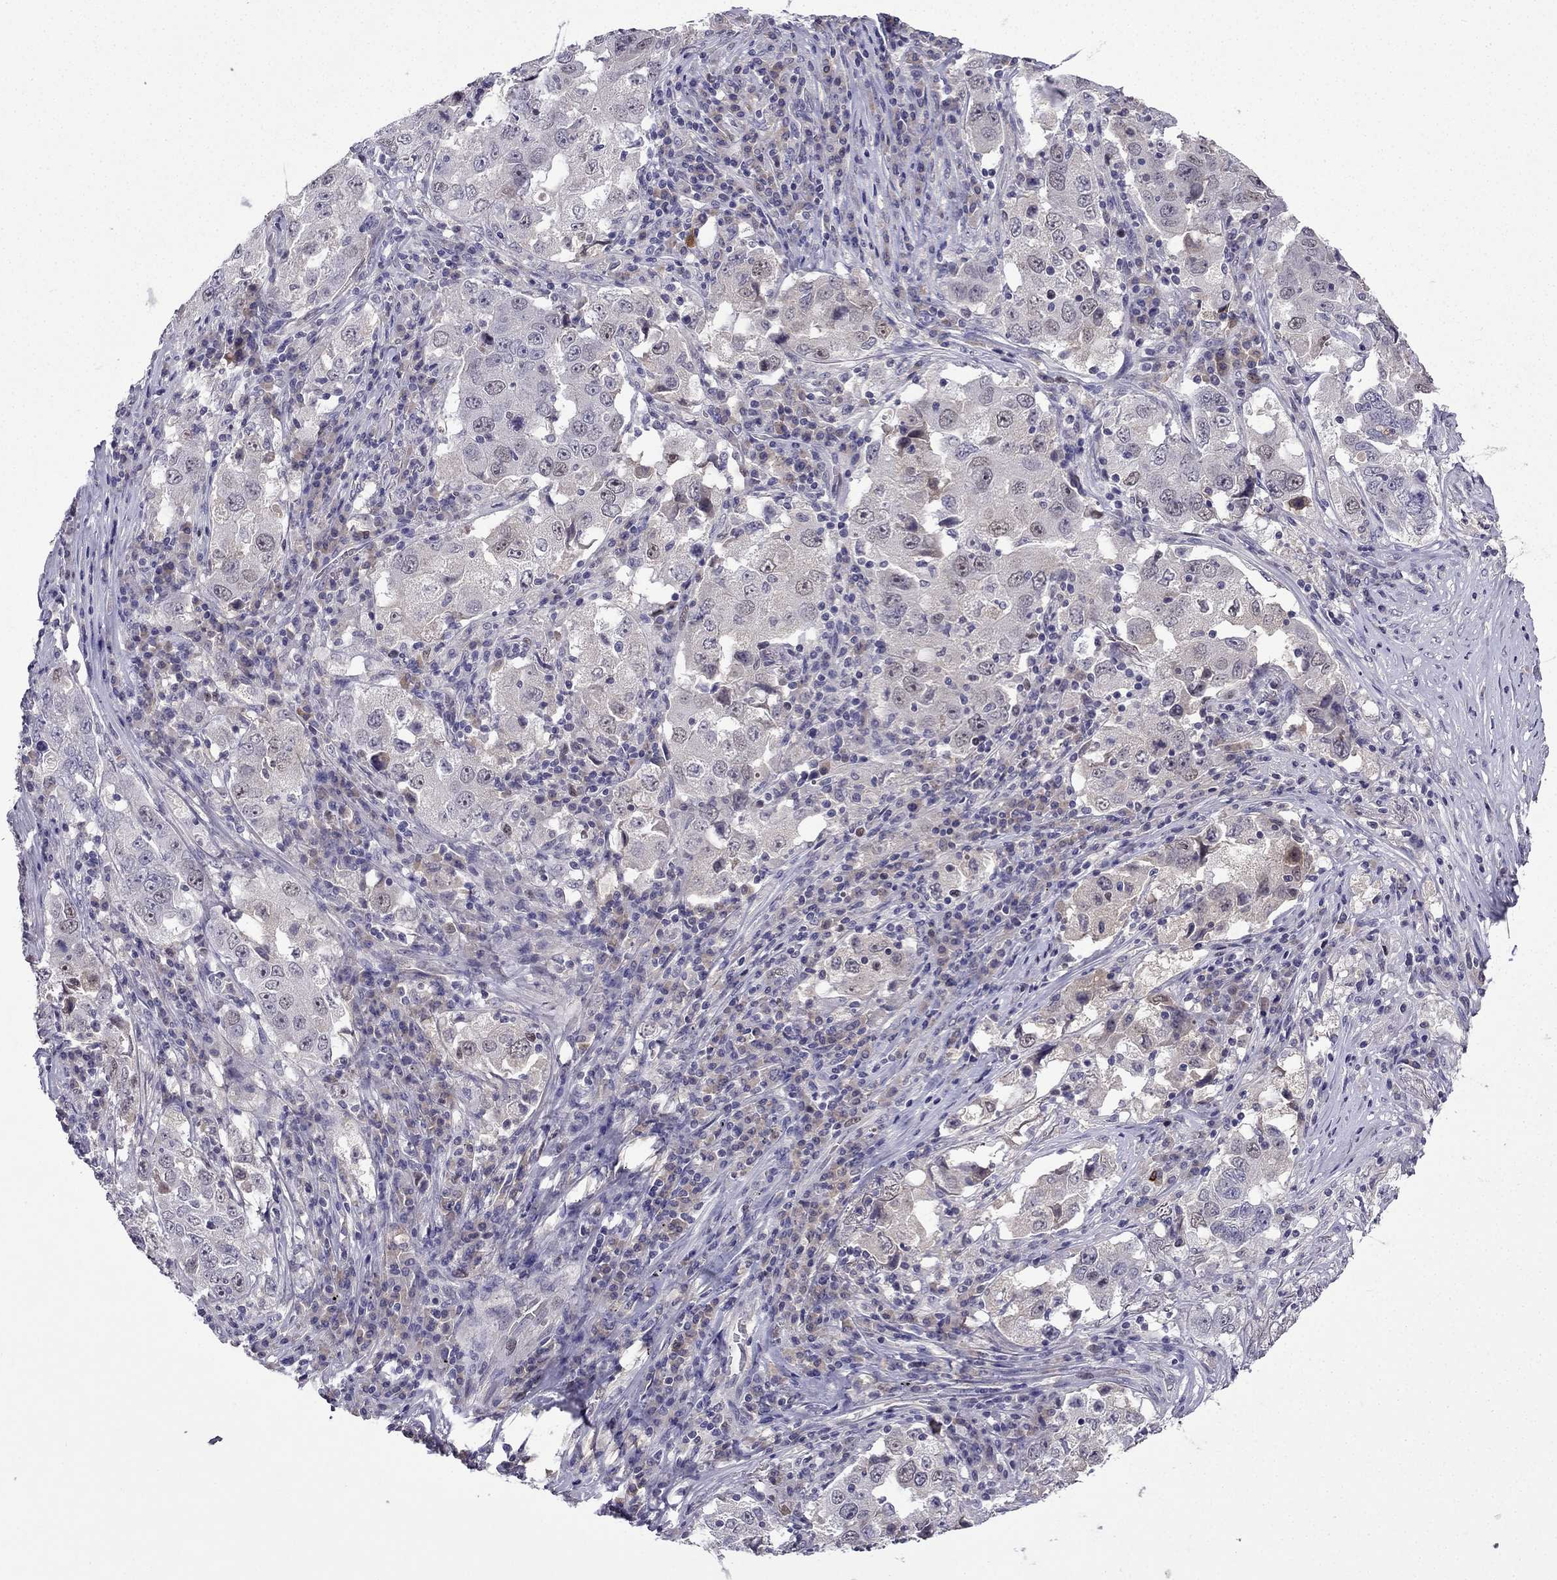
{"staining": {"intensity": "negative", "quantity": "none", "location": "none"}, "tissue": "lung cancer", "cell_type": "Tumor cells", "image_type": "cancer", "snomed": [{"axis": "morphology", "description": "Adenocarcinoma, NOS"}, {"axis": "topography", "description": "Lung"}], "caption": "A histopathology image of human adenocarcinoma (lung) is negative for staining in tumor cells.", "gene": "UHRF1", "patient": {"sex": "male", "age": 73}}